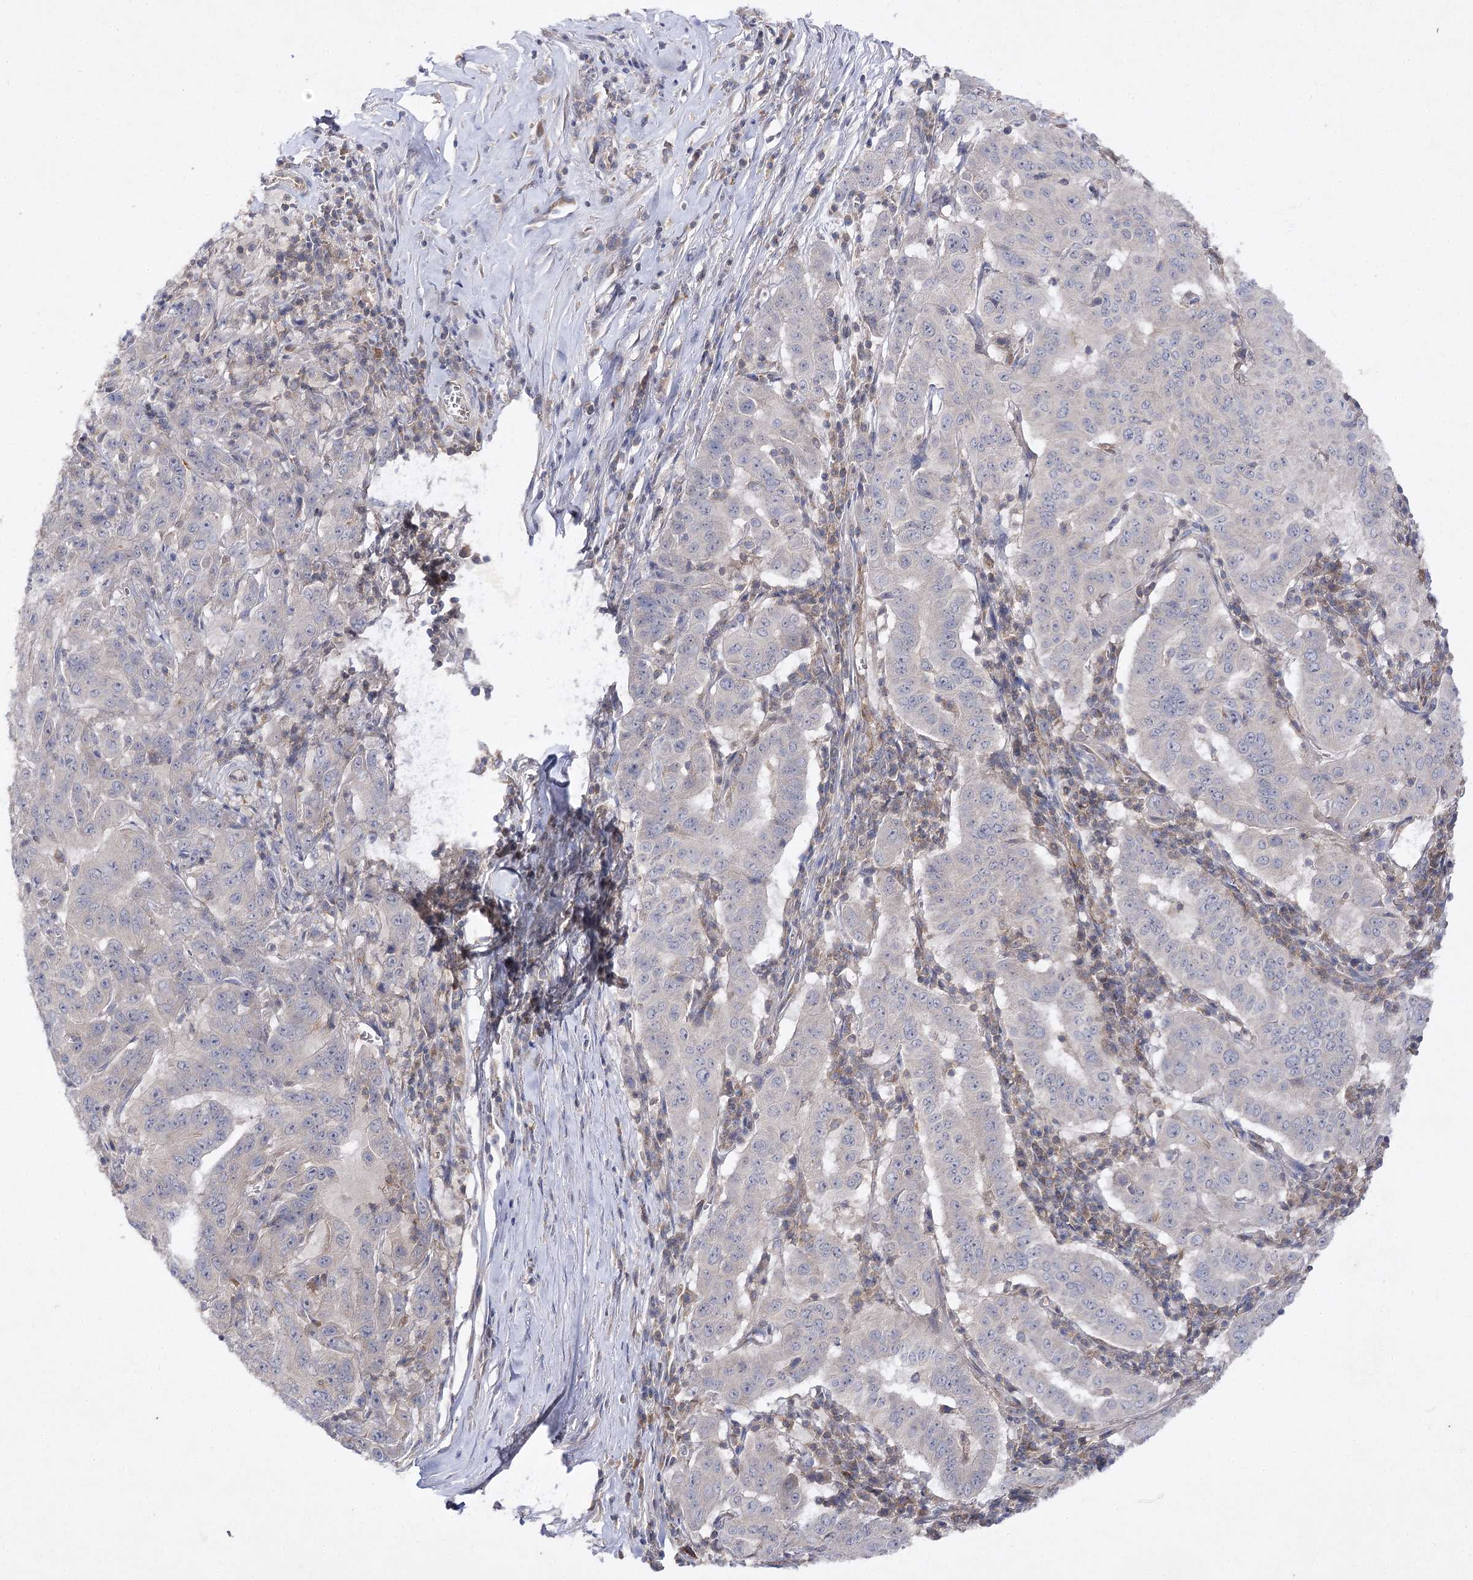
{"staining": {"intensity": "negative", "quantity": "none", "location": "none"}, "tissue": "pancreatic cancer", "cell_type": "Tumor cells", "image_type": "cancer", "snomed": [{"axis": "morphology", "description": "Adenocarcinoma, NOS"}, {"axis": "topography", "description": "Pancreas"}], "caption": "DAB immunohistochemical staining of human pancreatic adenocarcinoma displays no significant expression in tumor cells. The staining was performed using DAB to visualize the protein expression in brown, while the nuclei were stained in blue with hematoxylin (Magnification: 20x).", "gene": "BCR", "patient": {"sex": "male", "age": 63}}